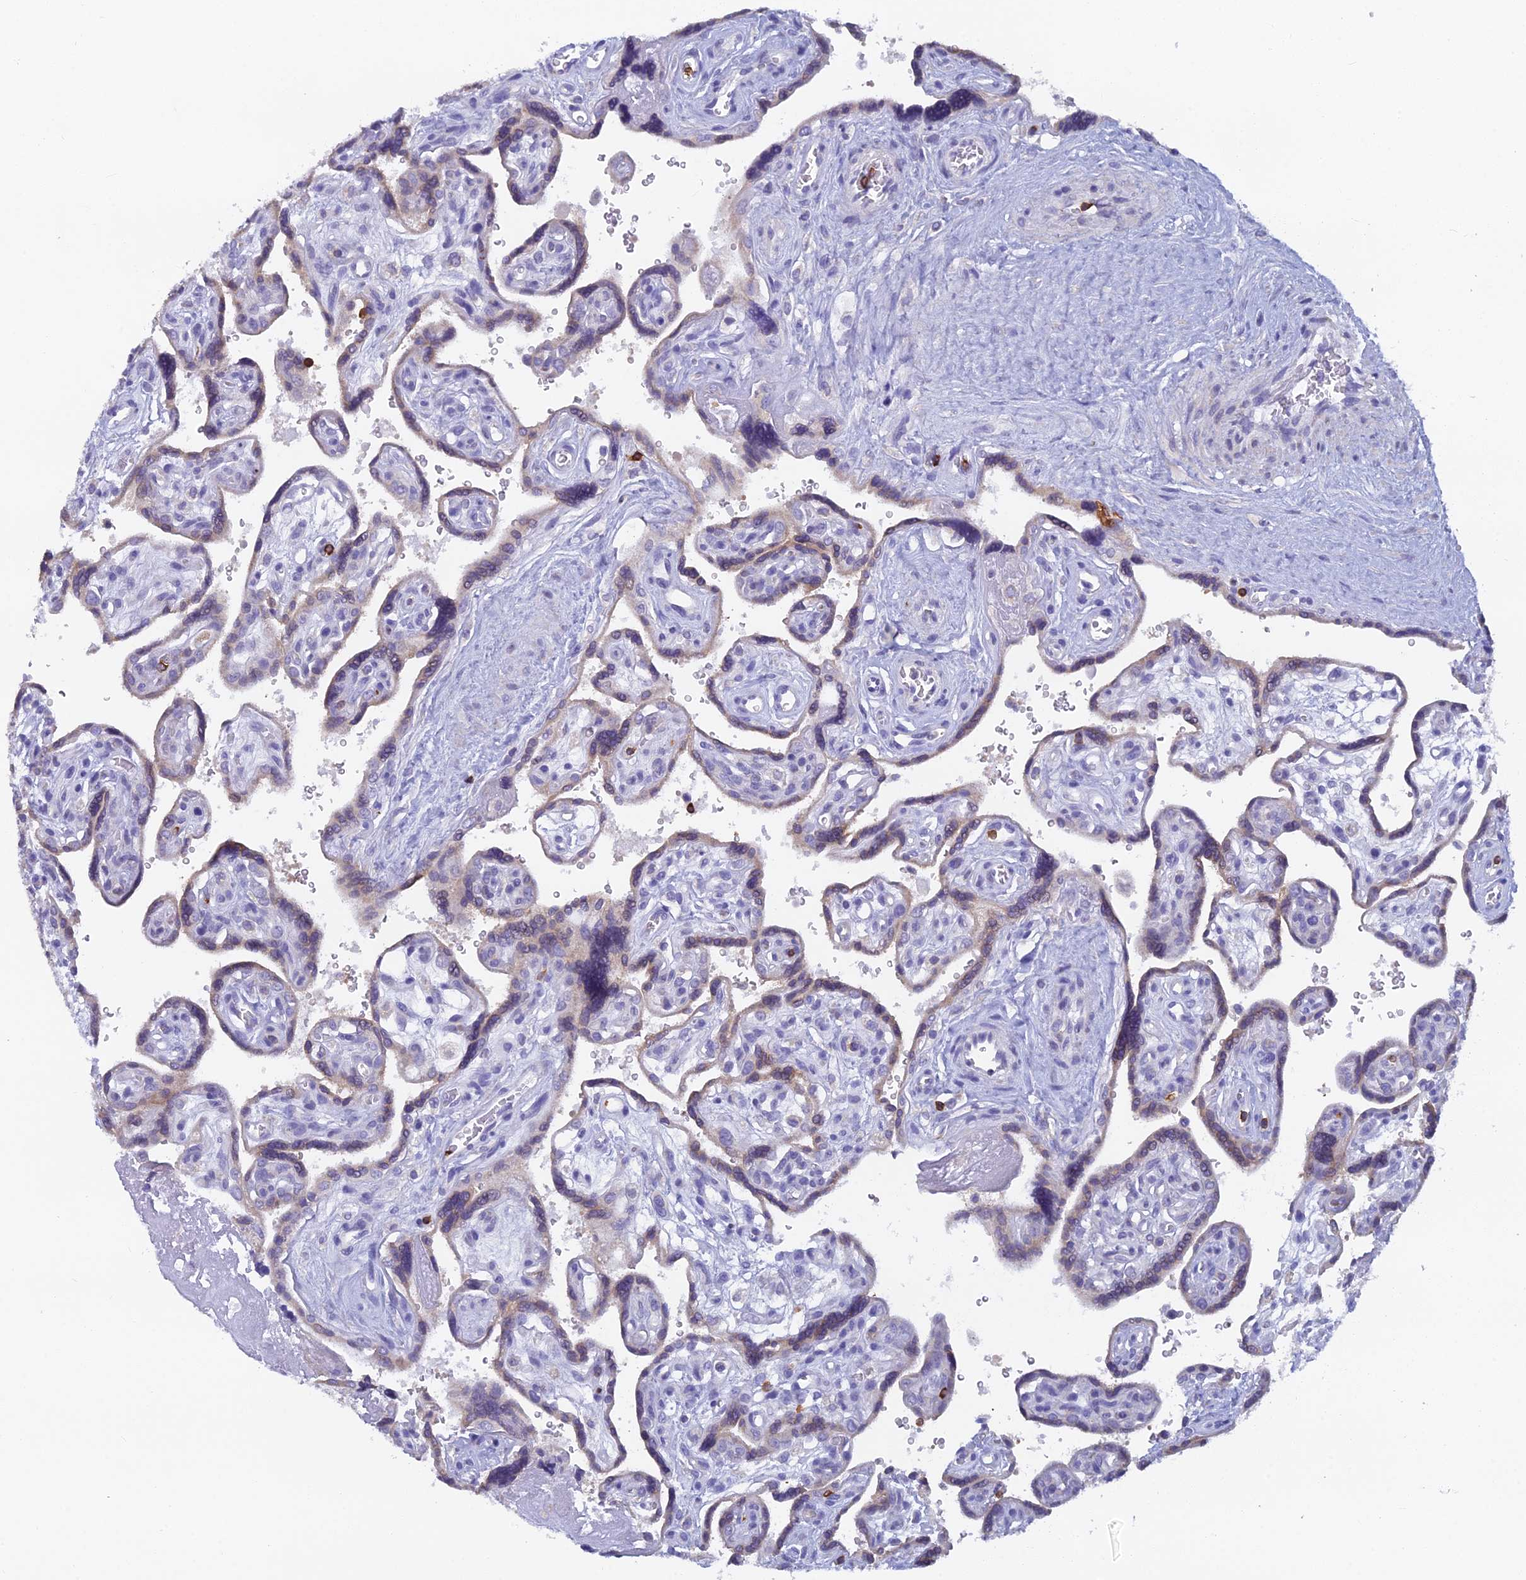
{"staining": {"intensity": "weak", "quantity": "25%-75%", "location": "cytoplasmic/membranous"}, "tissue": "placenta", "cell_type": "Trophoblastic cells", "image_type": "normal", "snomed": [{"axis": "morphology", "description": "Normal tissue, NOS"}, {"axis": "topography", "description": "Placenta"}], "caption": "Immunohistochemistry (IHC) photomicrograph of normal placenta: placenta stained using immunohistochemistry (IHC) reveals low levels of weak protein expression localized specifically in the cytoplasmic/membranous of trophoblastic cells, appearing as a cytoplasmic/membranous brown color.", "gene": "ABI3BP", "patient": {"sex": "female", "age": 39}}